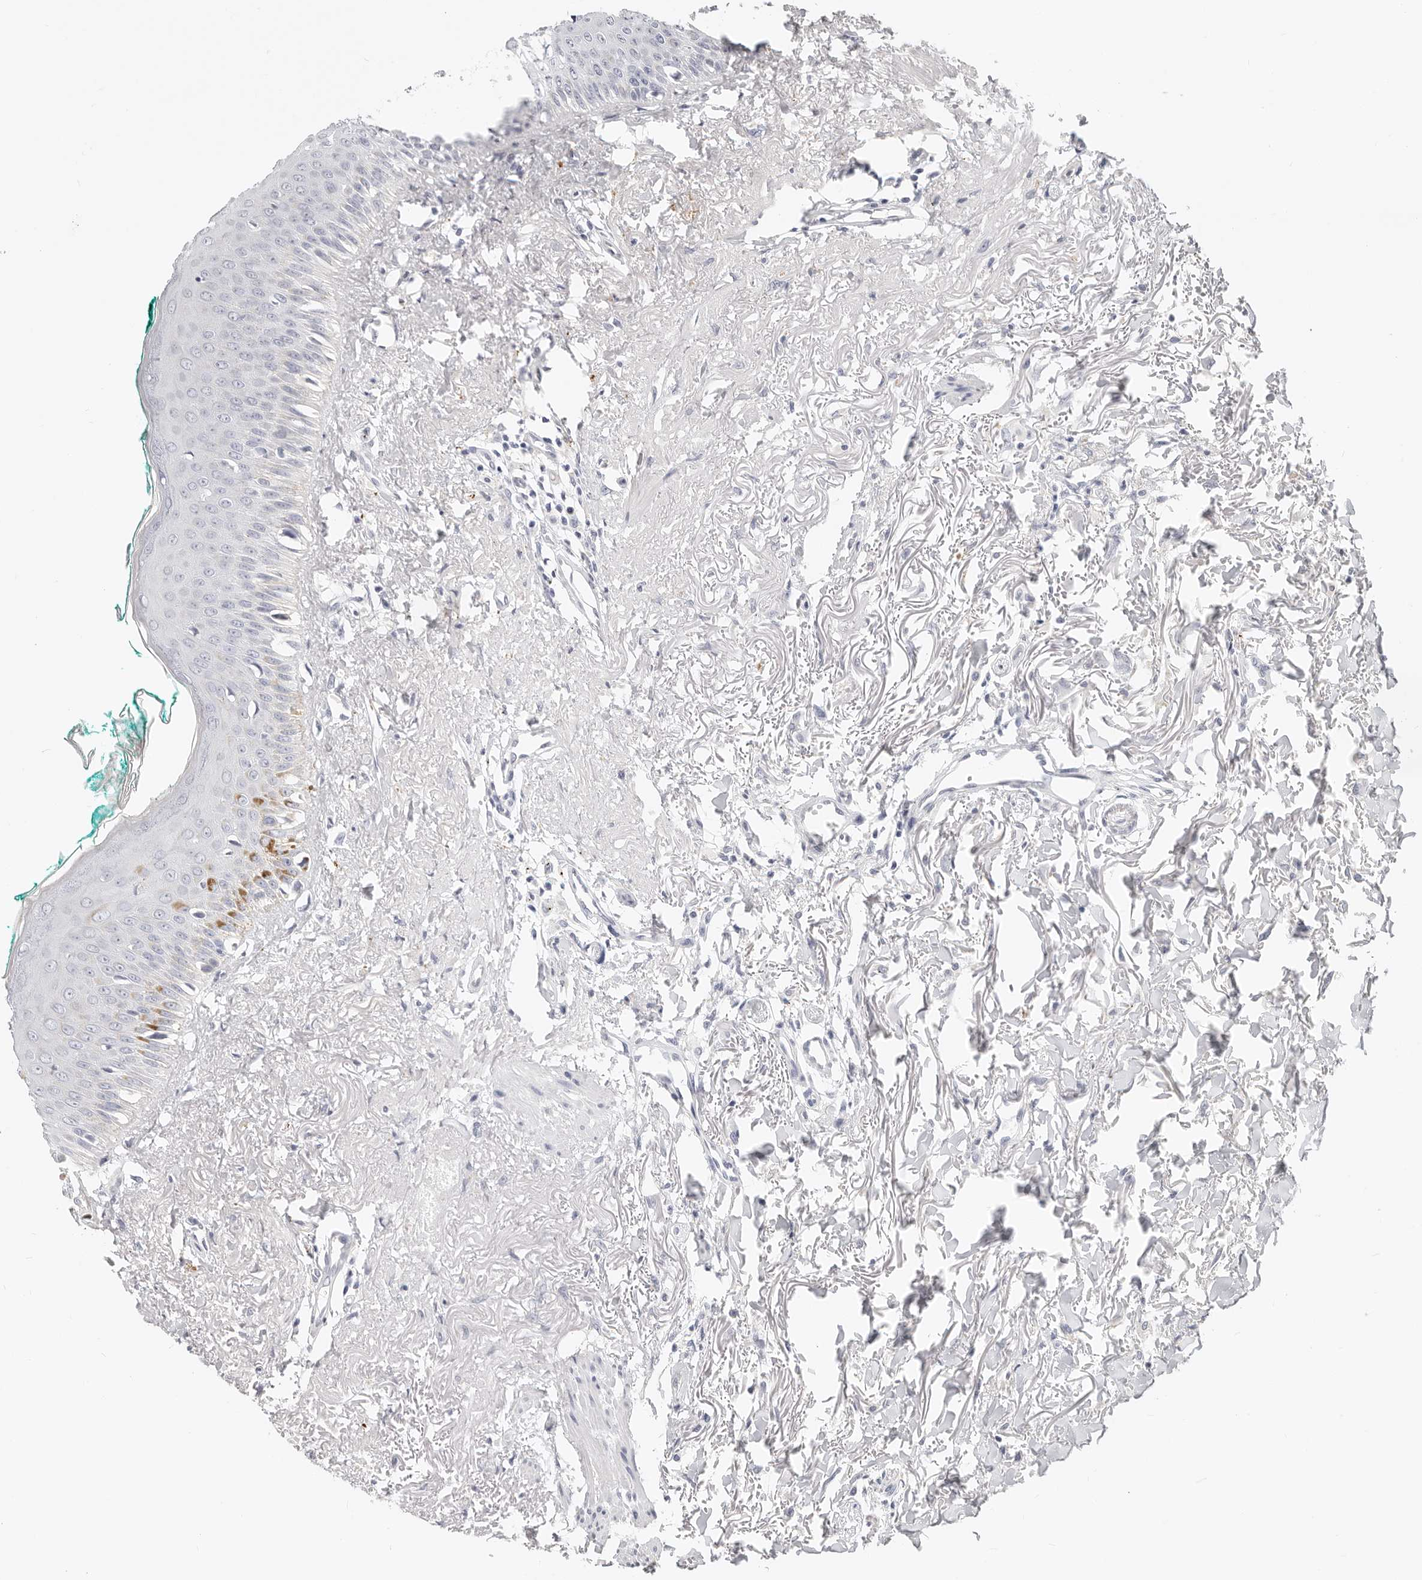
{"staining": {"intensity": "moderate", "quantity": "<25%", "location": "cytoplasmic/membranous"}, "tissue": "oral mucosa", "cell_type": "Squamous epithelial cells", "image_type": "normal", "snomed": [{"axis": "morphology", "description": "Normal tissue, NOS"}, {"axis": "topography", "description": "Oral tissue"}], "caption": "Immunohistochemical staining of benign human oral mucosa shows low levels of moderate cytoplasmic/membranous positivity in about <25% of squamous epithelial cells. (IHC, brightfield microscopy, high magnification).", "gene": "ZRANB1", "patient": {"sex": "female", "age": 70}}